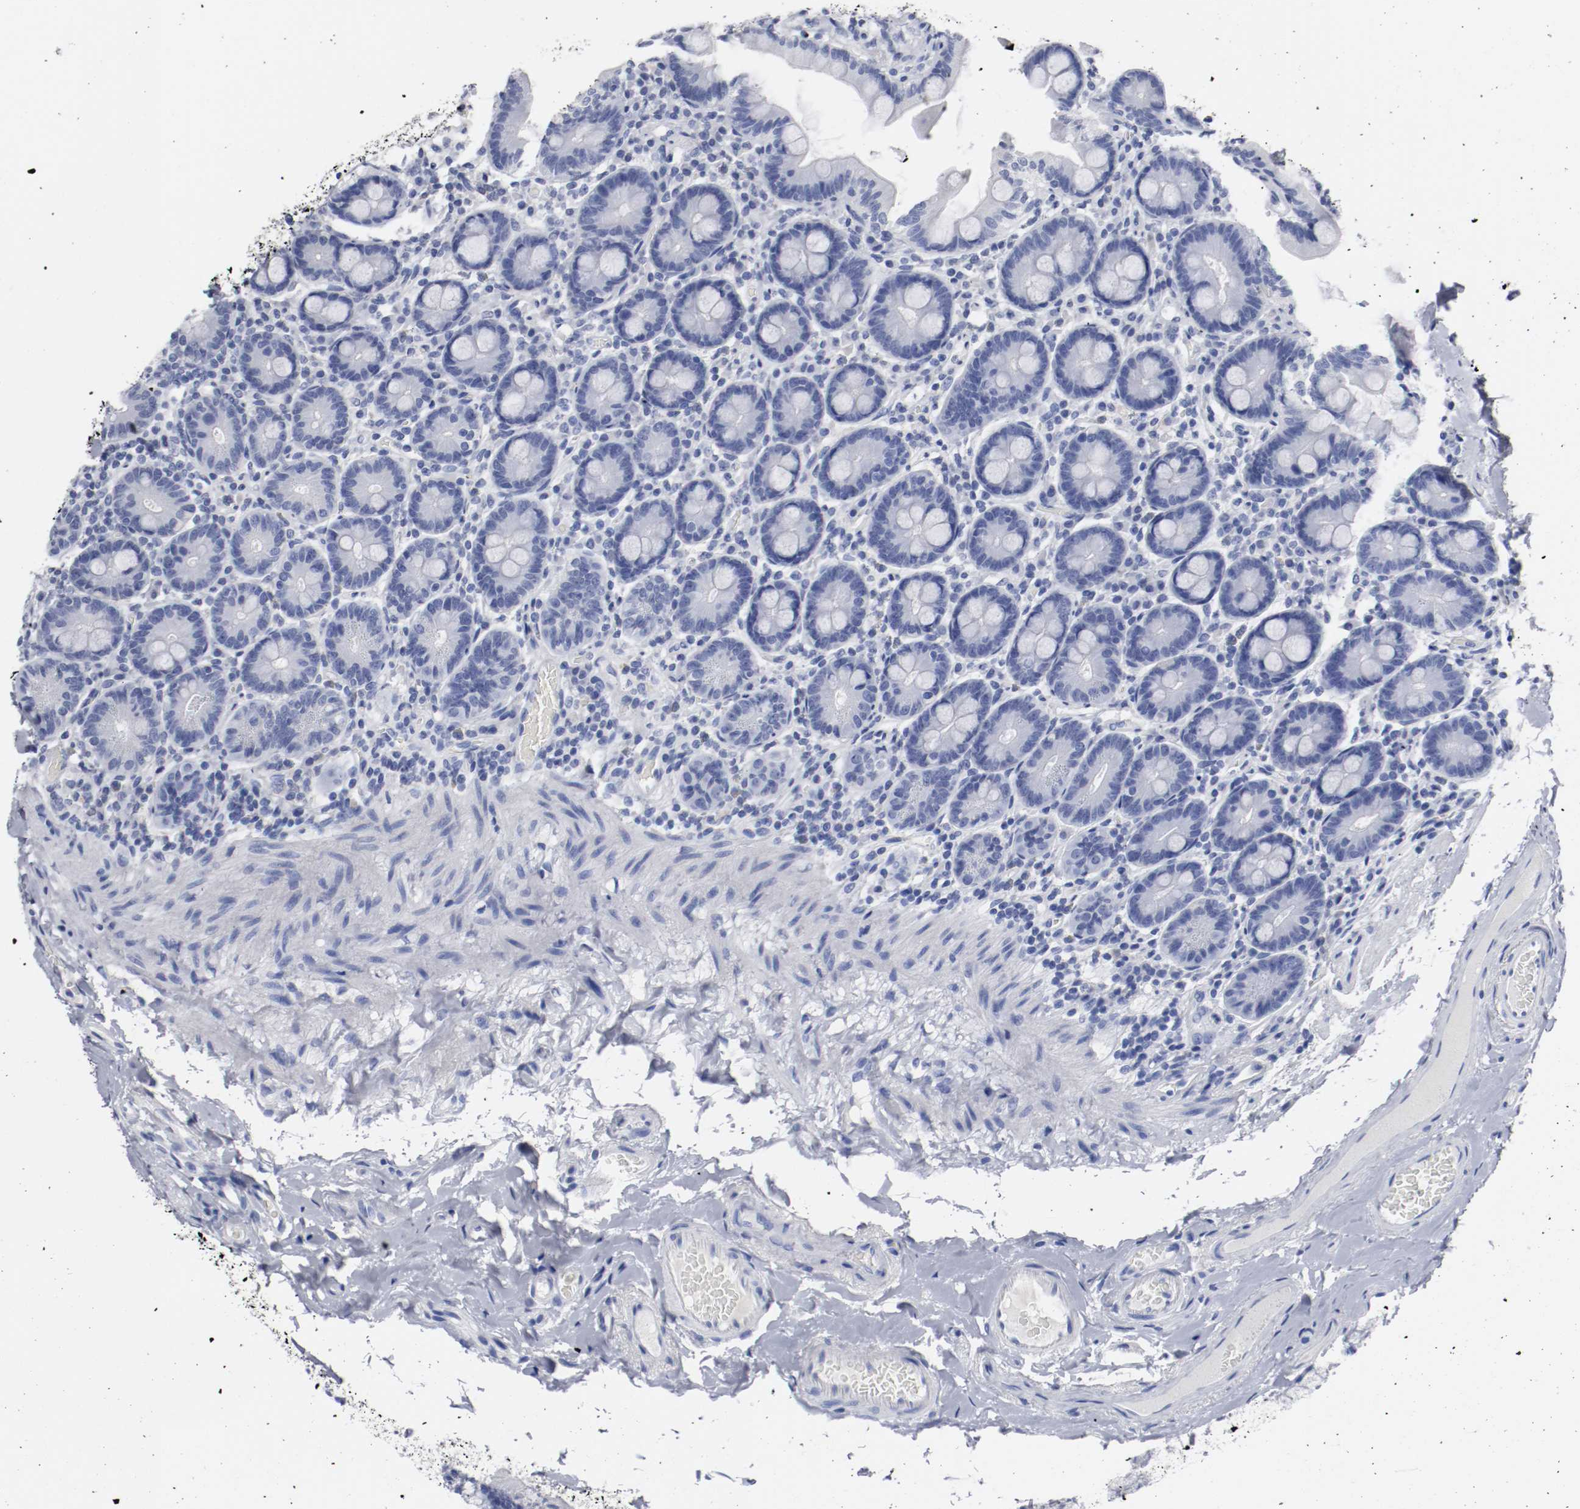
{"staining": {"intensity": "negative", "quantity": "none", "location": "none"}, "tissue": "duodenum", "cell_type": "Glandular cells", "image_type": "normal", "snomed": [{"axis": "morphology", "description": "Normal tissue, NOS"}, {"axis": "topography", "description": "Duodenum"}], "caption": "Glandular cells show no significant staining in benign duodenum.", "gene": "GAD1", "patient": {"sex": "male", "age": 66}}